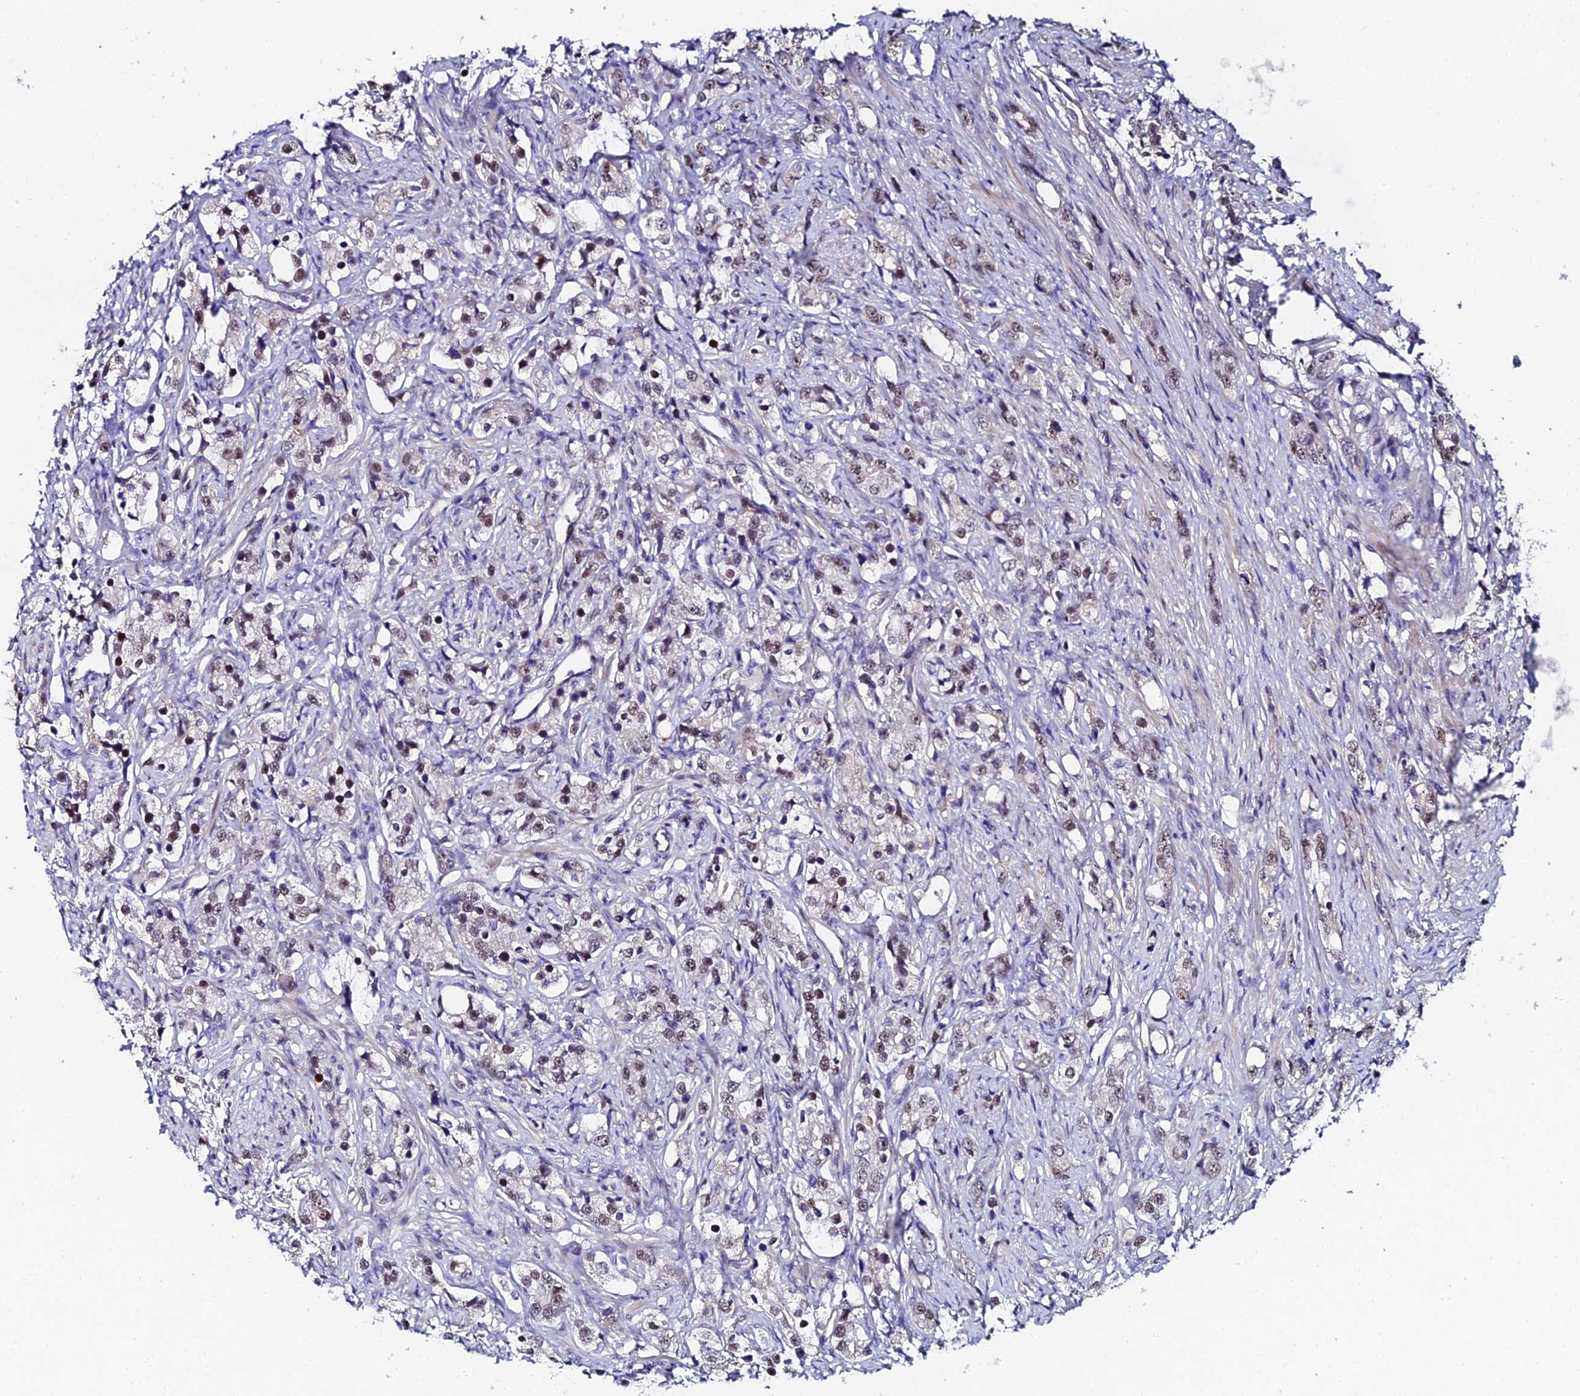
{"staining": {"intensity": "weak", "quantity": "25%-75%", "location": "nuclear"}, "tissue": "prostate cancer", "cell_type": "Tumor cells", "image_type": "cancer", "snomed": [{"axis": "morphology", "description": "Adenocarcinoma, High grade"}, {"axis": "topography", "description": "Prostate"}], "caption": "A photomicrograph of human prostate cancer (adenocarcinoma (high-grade)) stained for a protein shows weak nuclear brown staining in tumor cells.", "gene": "TRIM24", "patient": {"sex": "male", "age": 63}}